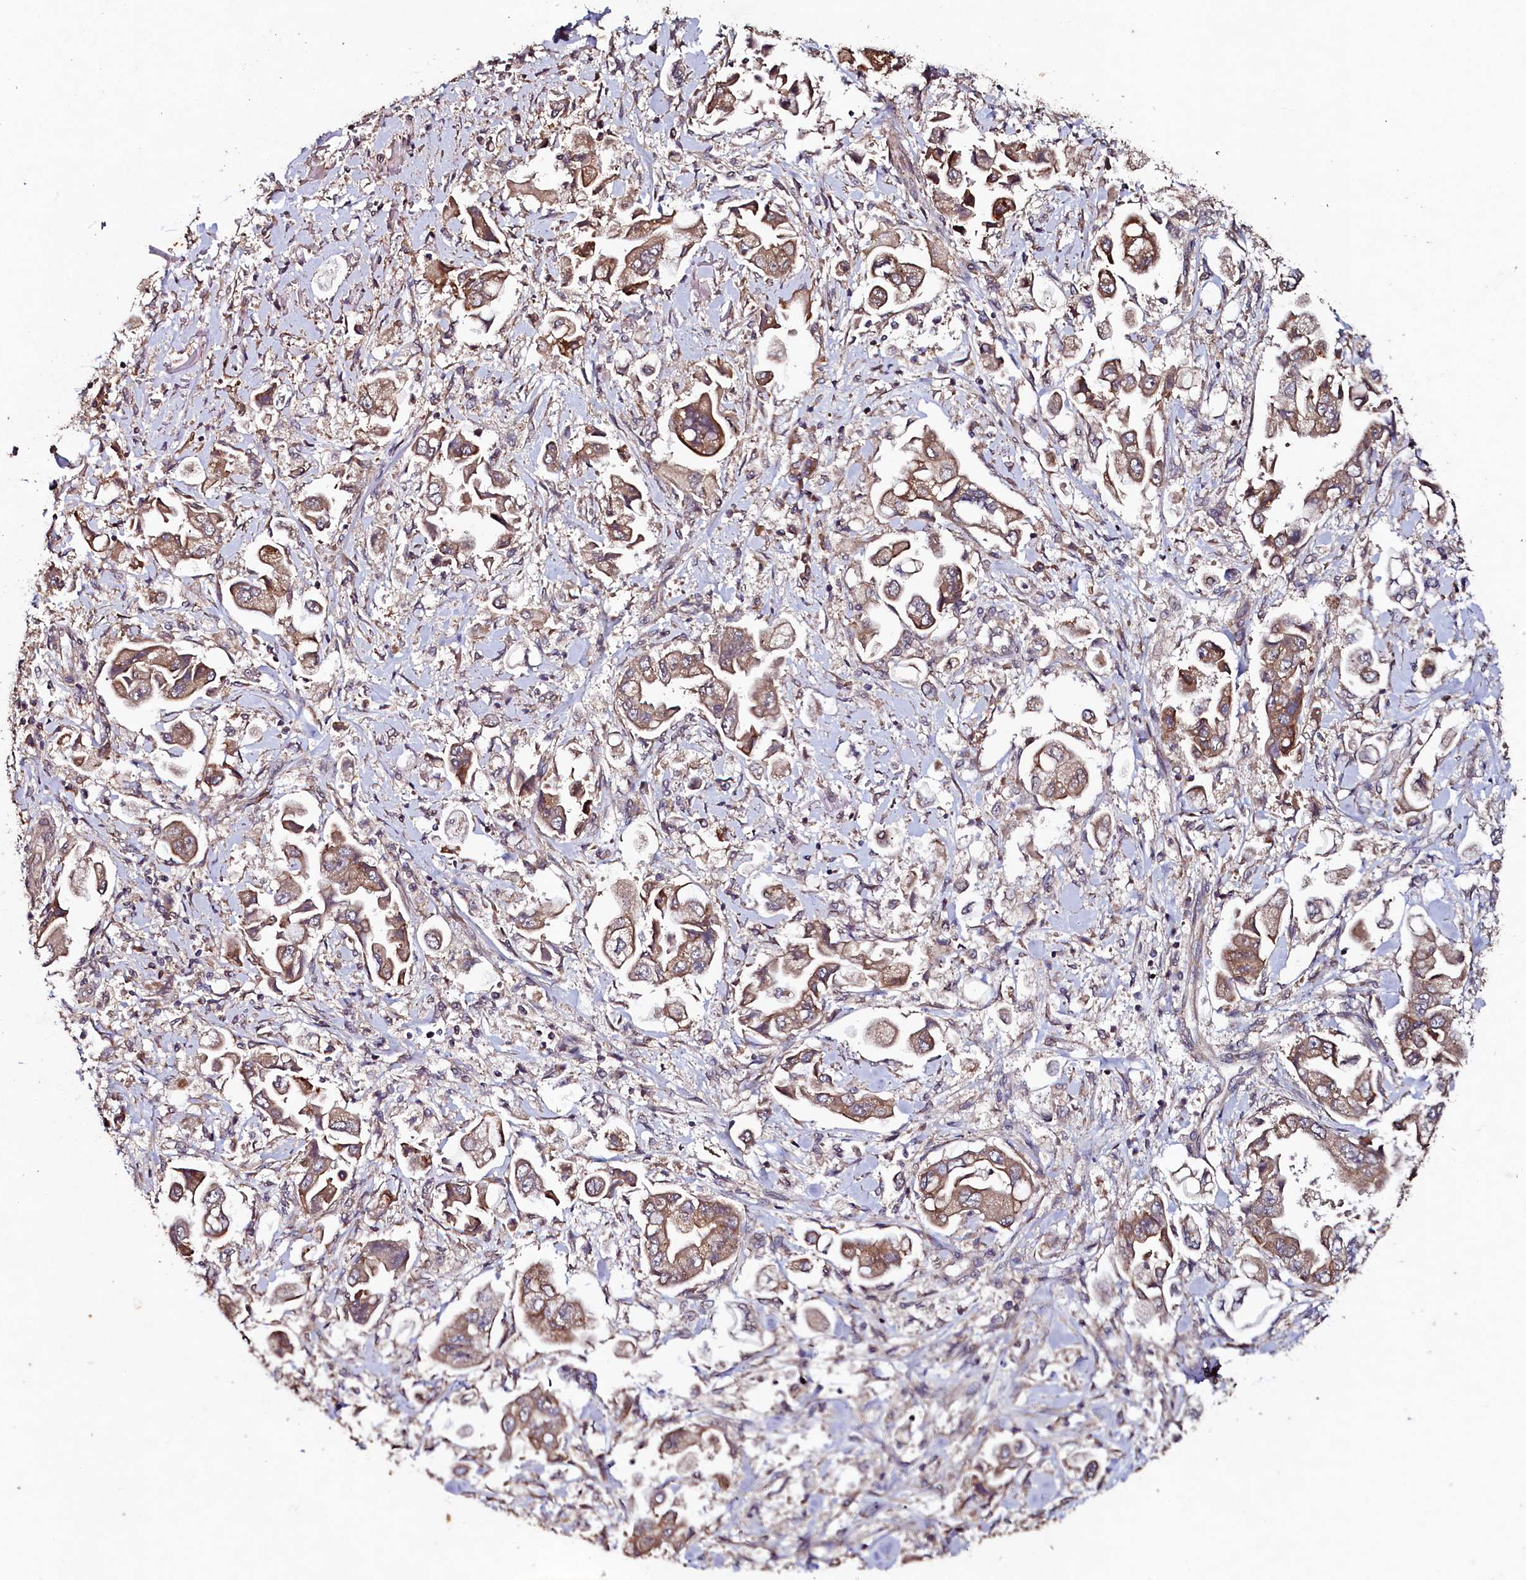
{"staining": {"intensity": "moderate", "quantity": ">75%", "location": "cytoplasmic/membranous"}, "tissue": "stomach cancer", "cell_type": "Tumor cells", "image_type": "cancer", "snomed": [{"axis": "morphology", "description": "Adenocarcinoma, NOS"}, {"axis": "topography", "description": "Stomach"}], "caption": "Immunohistochemical staining of stomach cancer (adenocarcinoma) displays medium levels of moderate cytoplasmic/membranous positivity in about >75% of tumor cells.", "gene": "SEC24C", "patient": {"sex": "male", "age": 62}}